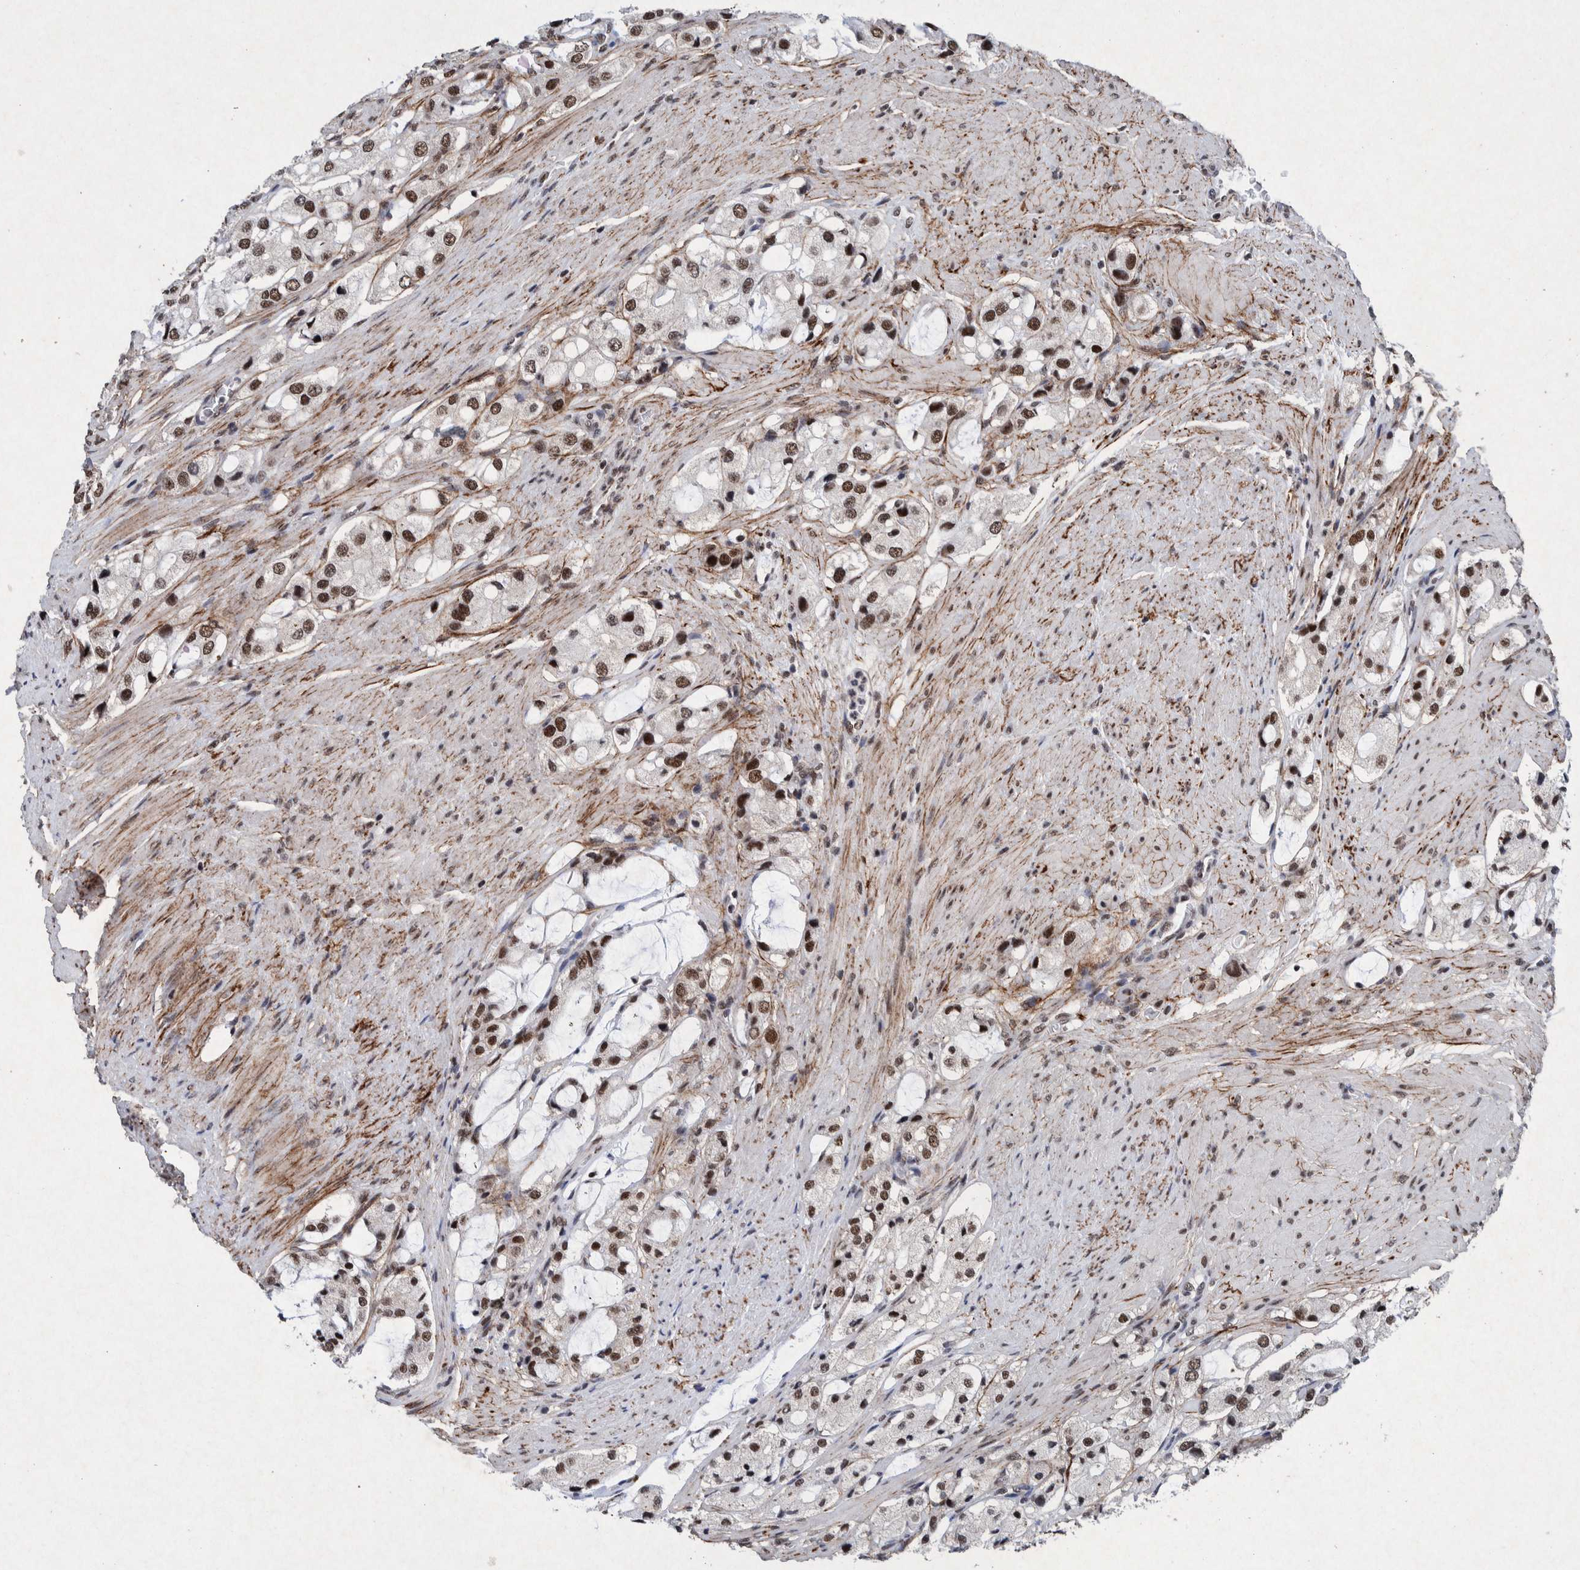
{"staining": {"intensity": "moderate", "quantity": ">75%", "location": "nuclear"}, "tissue": "prostate cancer", "cell_type": "Tumor cells", "image_type": "cancer", "snomed": [{"axis": "morphology", "description": "Adenocarcinoma, High grade"}, {"axis": "topography", "description": "Prostate"}], "caption": "Adenocarcinoma (high-grade) (prostate) stained with a protein marker displays moderate staining in tumor cells.", "gene": "TAF10", "patient": {"sex": "male", "age": 65}}